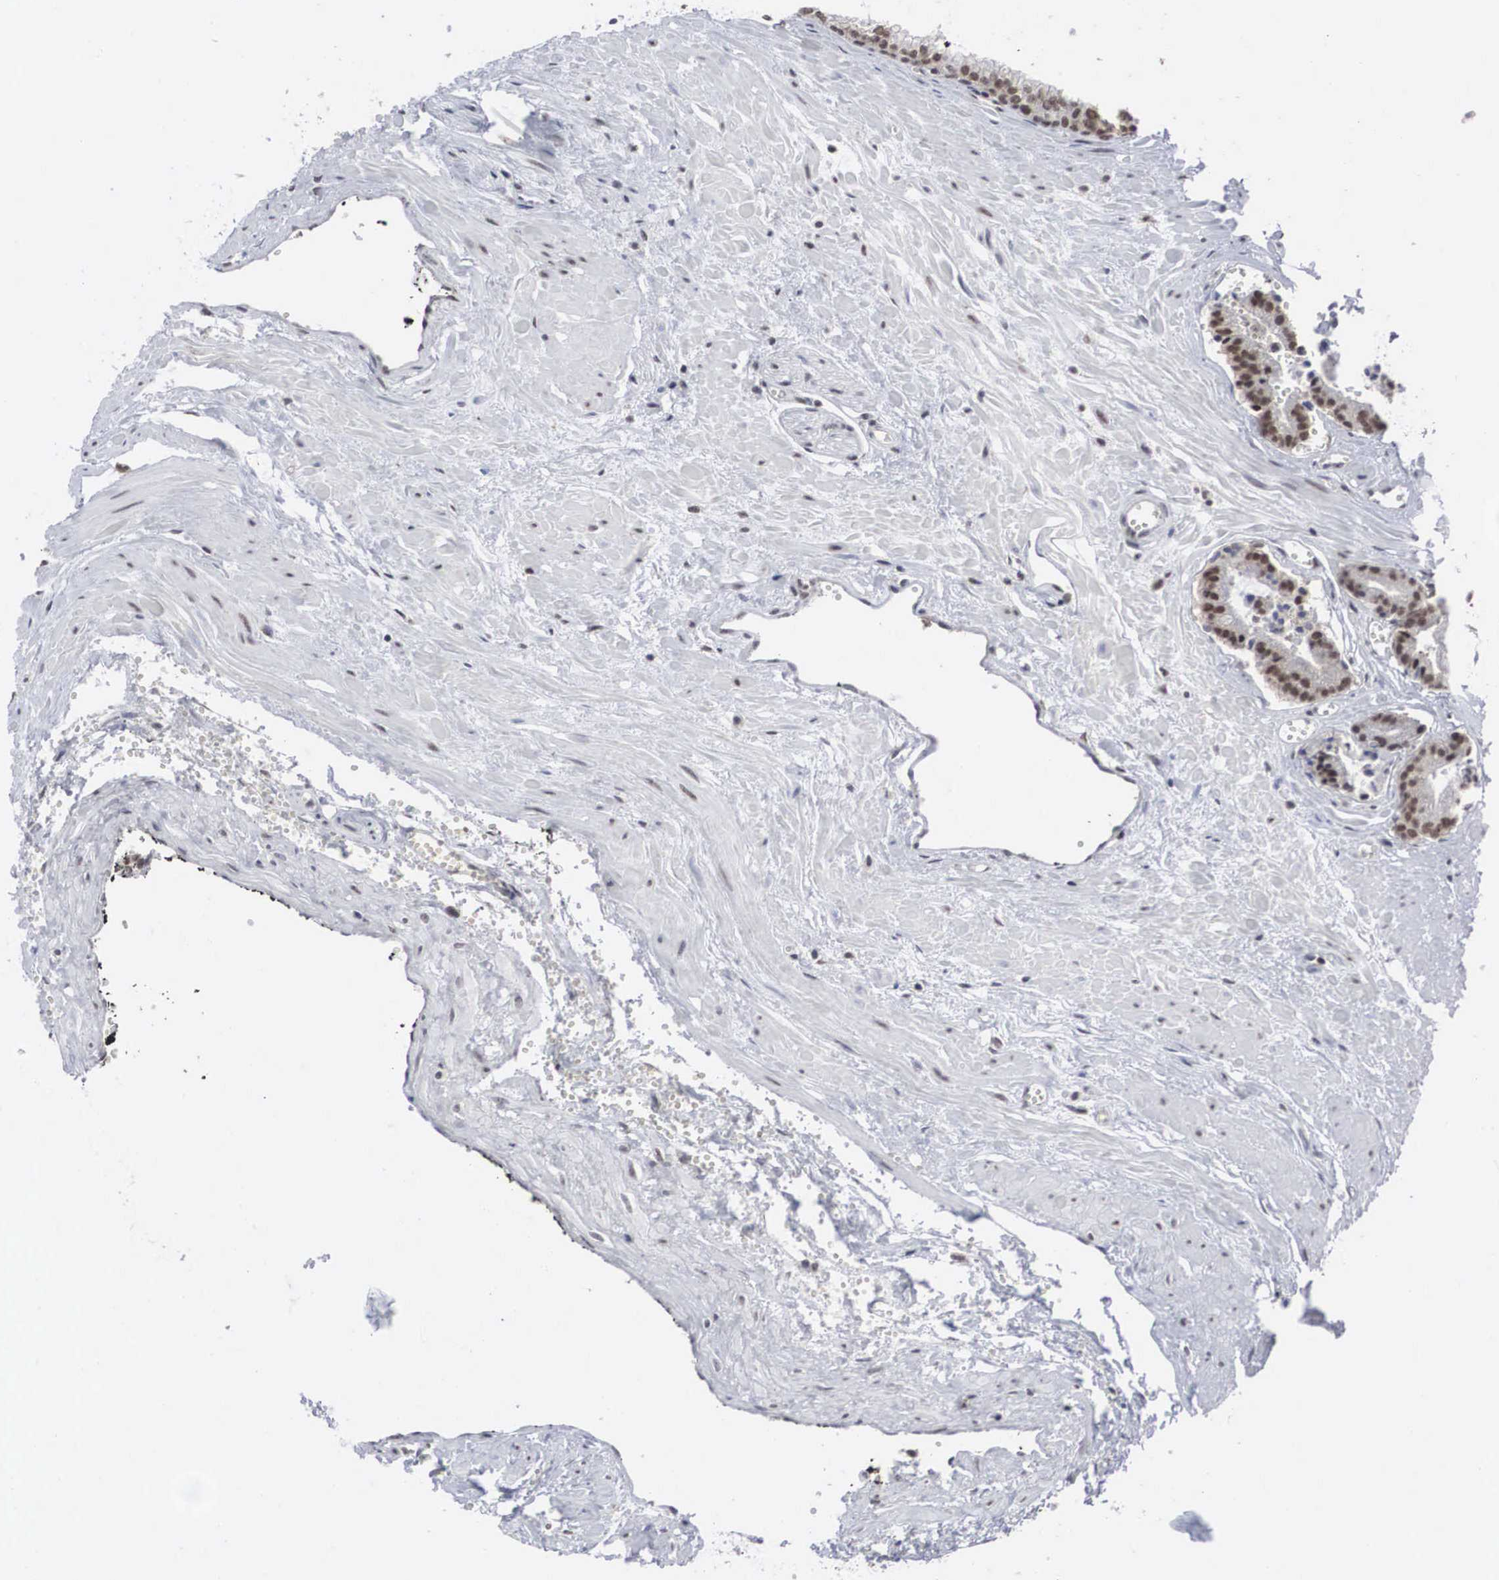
{"staining": {"intensity": "strong", "quantity": ">75%", "location": "nuclear"}, "tissue": "prostate cancer", "cell_type": "Tumor cells", "image_type": "cancer", "snomed": [{"axis": "morphology", "description": "Adenocarcinoma, High grade"}, {"axis": "topography", "description": "Prostate"}], "caption": "Strong nuclear protein staining is identified in about >75% of tumor cells in prostate cancer (high-grade adenocarcinoma). Ihc stains the protein in brown and the nuclei are stained blue.", "gene": "AUTS2", "patient": {"sex": "male", "age": 56}}